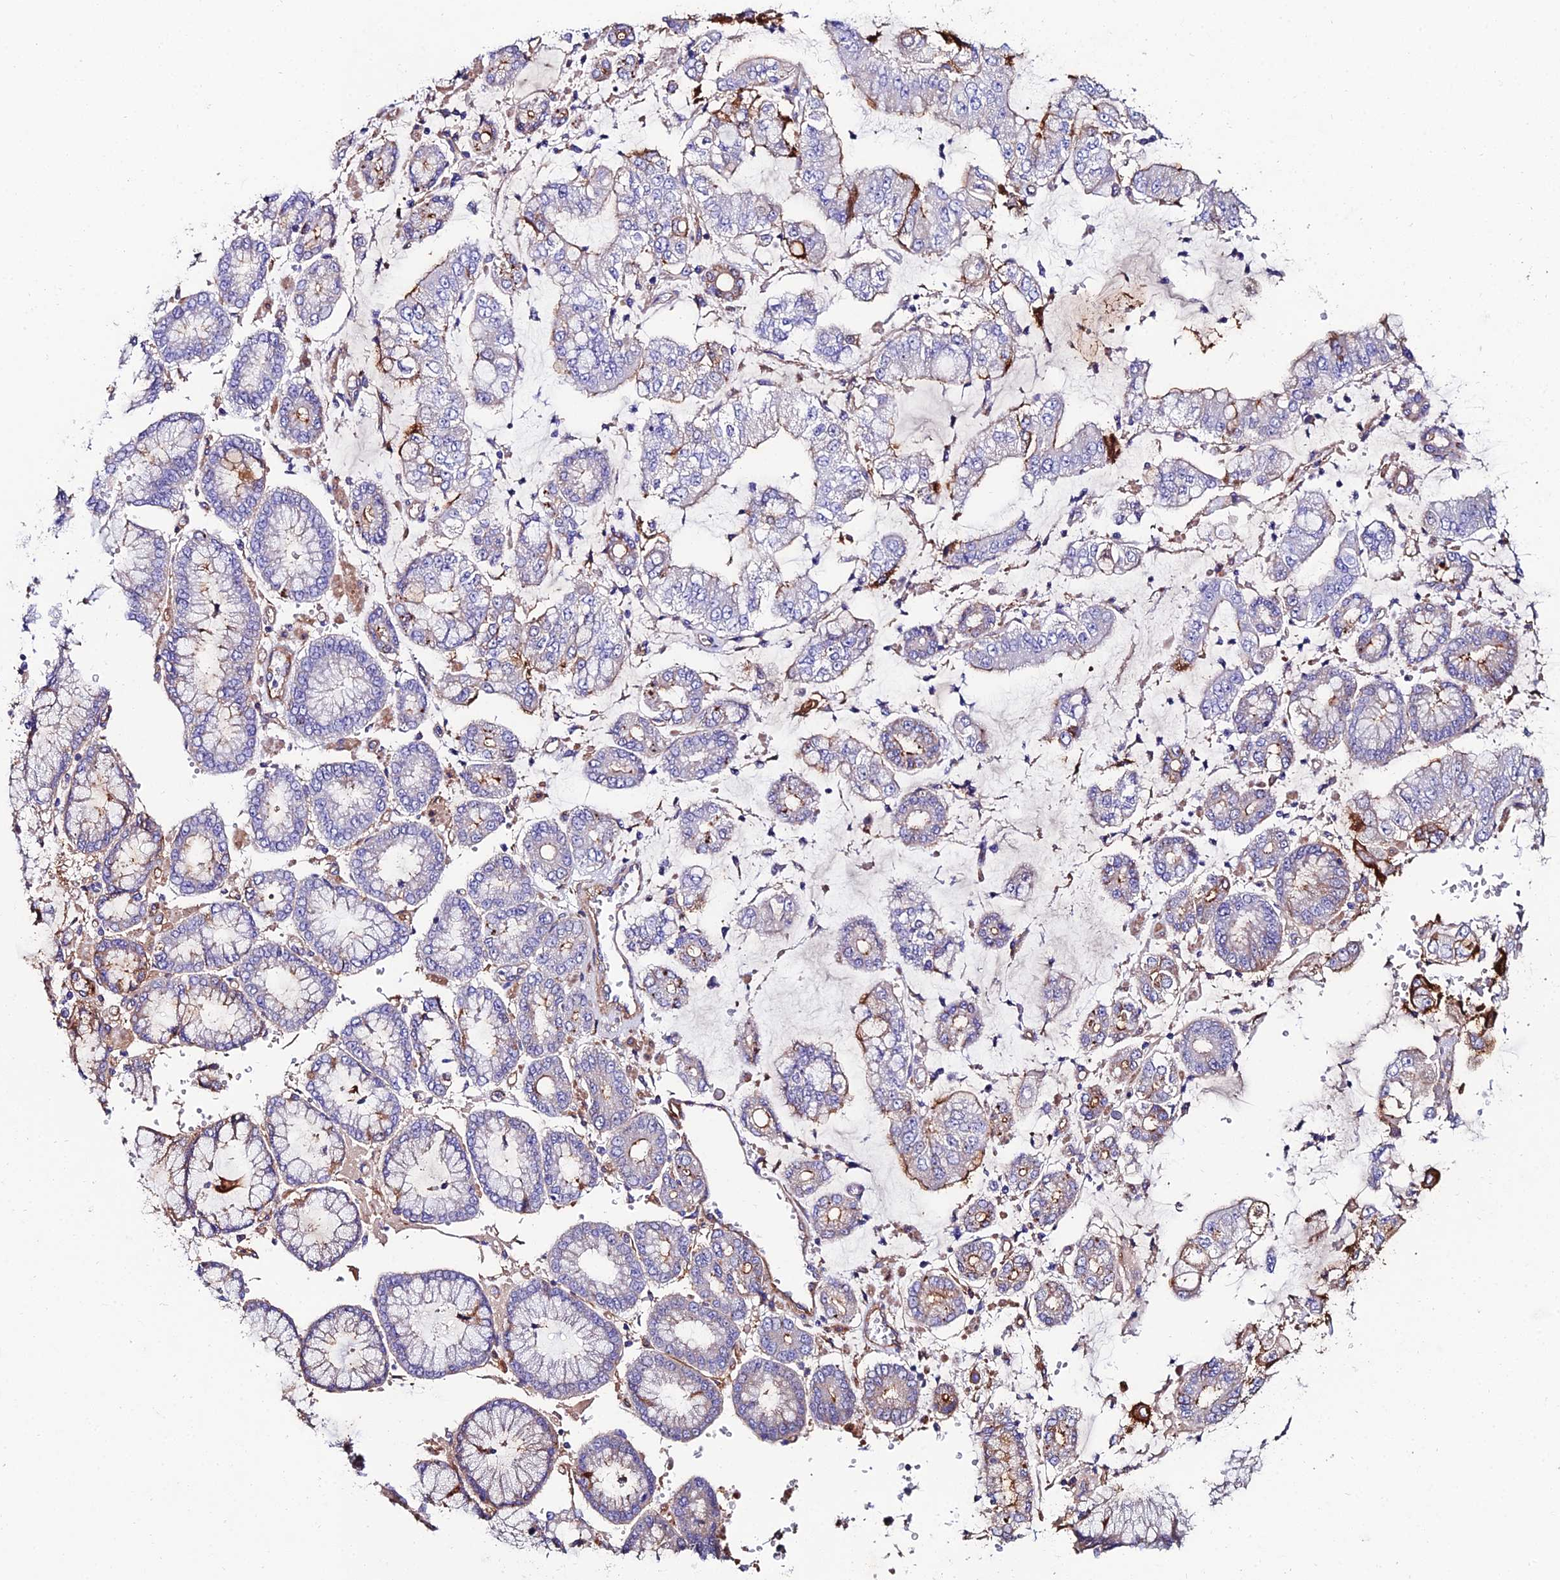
{"staining": {"intensity": "moderate", "quantity": "<25%", "location": "cytoplasmic/membranous"}, "tissue": "stomach cancer", "cell_type": "Tumor cells", "image_type": "cancer", "snomed": [{"axis": "morphology", "description": "Adenocarcinoma, NOS"}, {"axis": "topography", "description": "Stomach"}], "caption": "Stomach cancer (adenocarcinoma) stained with immunohistochemistry (IHC) displays moderate cytoplasmic/membranous expression in about <25% of tumor cells. Immunohistochemistry (ihc) stains the protein in brown and the nuclei are stained blue.", "gene": "C6", "patient": {"sex": "male", "age": 76}}